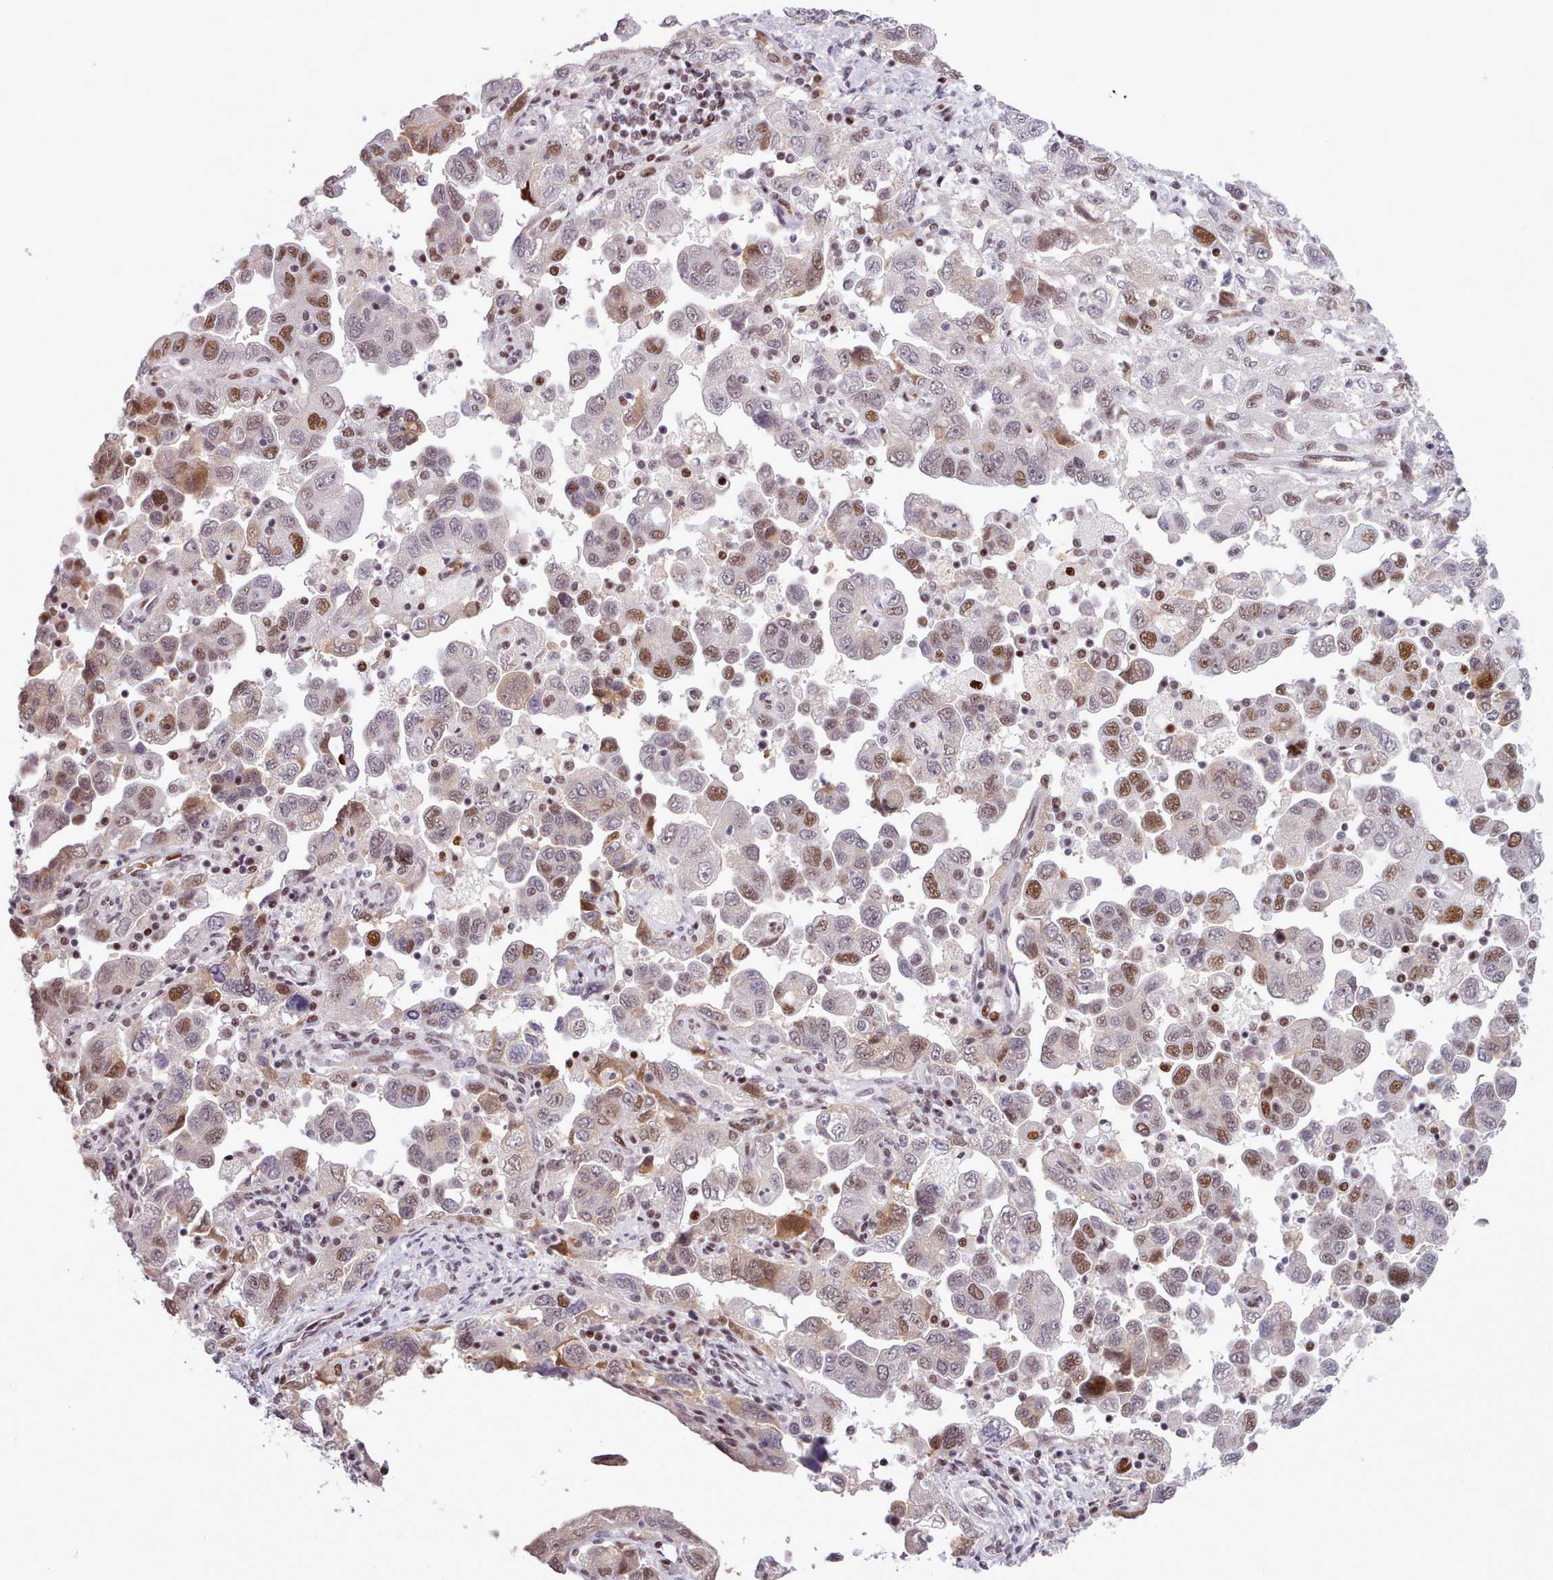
{"staining": {"intensity": "moderate", "quantity": ">75%", "location": "nuclear"}, "tissue": "ovarian cancer", "cell_type": "Tumor cells", "image_type": "cancer", "snomed": [{"axis": "morphology", "description": "Carcinoma, NOS"}, {"axis": "morphology", "description": "Cystadenocarcinoma, serous, NOS"}, {"axis": "topography", "description": "Ovary"}], "caption": "Immunohistochemical staining of human ovarian cancer (carcinoma) exhibits moderate nuclear protein staining in about >75% of tumor cells.", "gene": "SRSF4", "patient": {"sex": "female", "age": 69}}